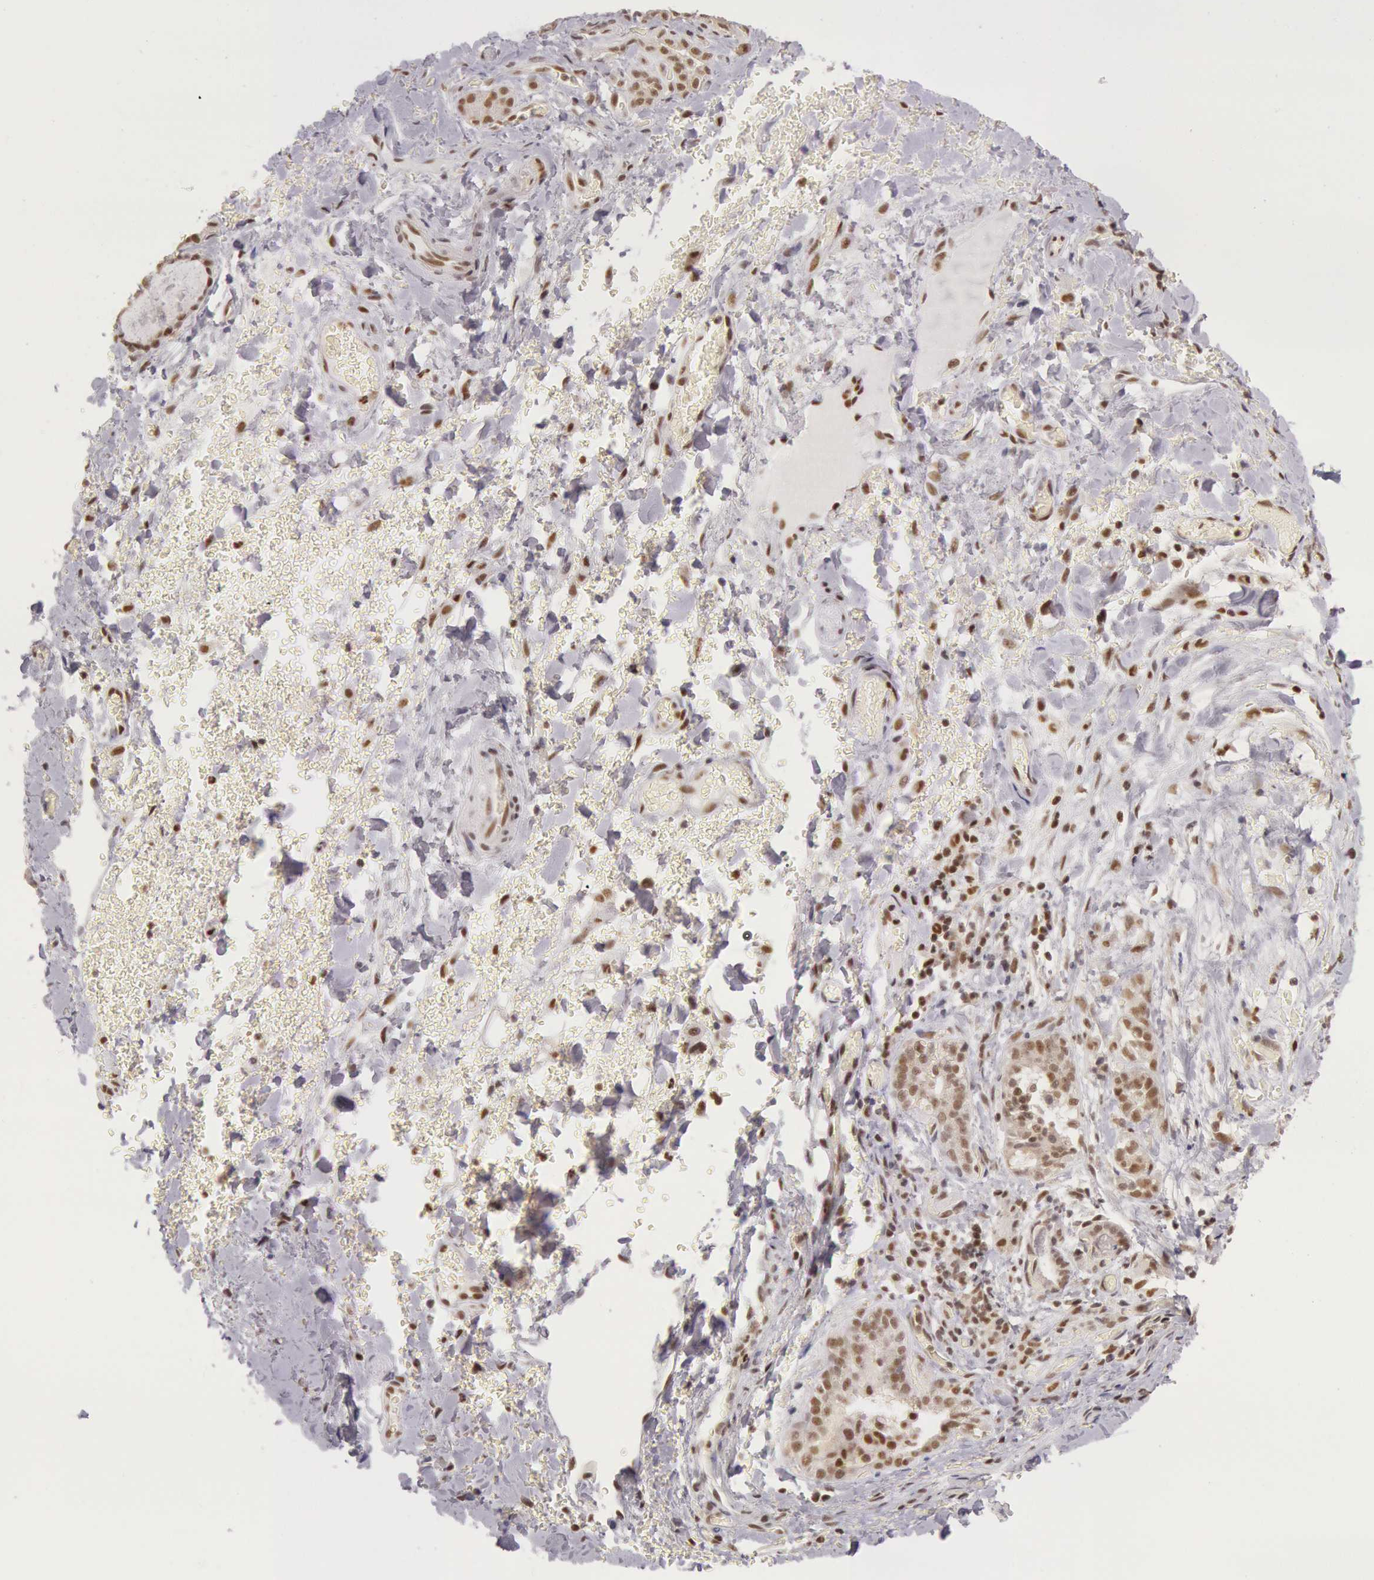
{"staining": {"intensity": "strong", "quantity": ">75%", "location": "nuclear"}, "tissue": "thyroid gland", "cell_type": "Glandular cells", "image_type": "normal", "snomed": [{"axis": "morphology", "description": "Normal tissue, NOS"}, {"axis": "topography", "description": "Thyroid gland"}], "caption": "A micrograph of human thyroid gland stained for a protein demonstrates strong nuclear brown staining in glandular cells. Using DAB (brown) and hematoxylin (blue) stains, captured at high magnification using brightfield microscopy.", "gene": "ESS2", "patient": {"sex": "male", "age": 61}}